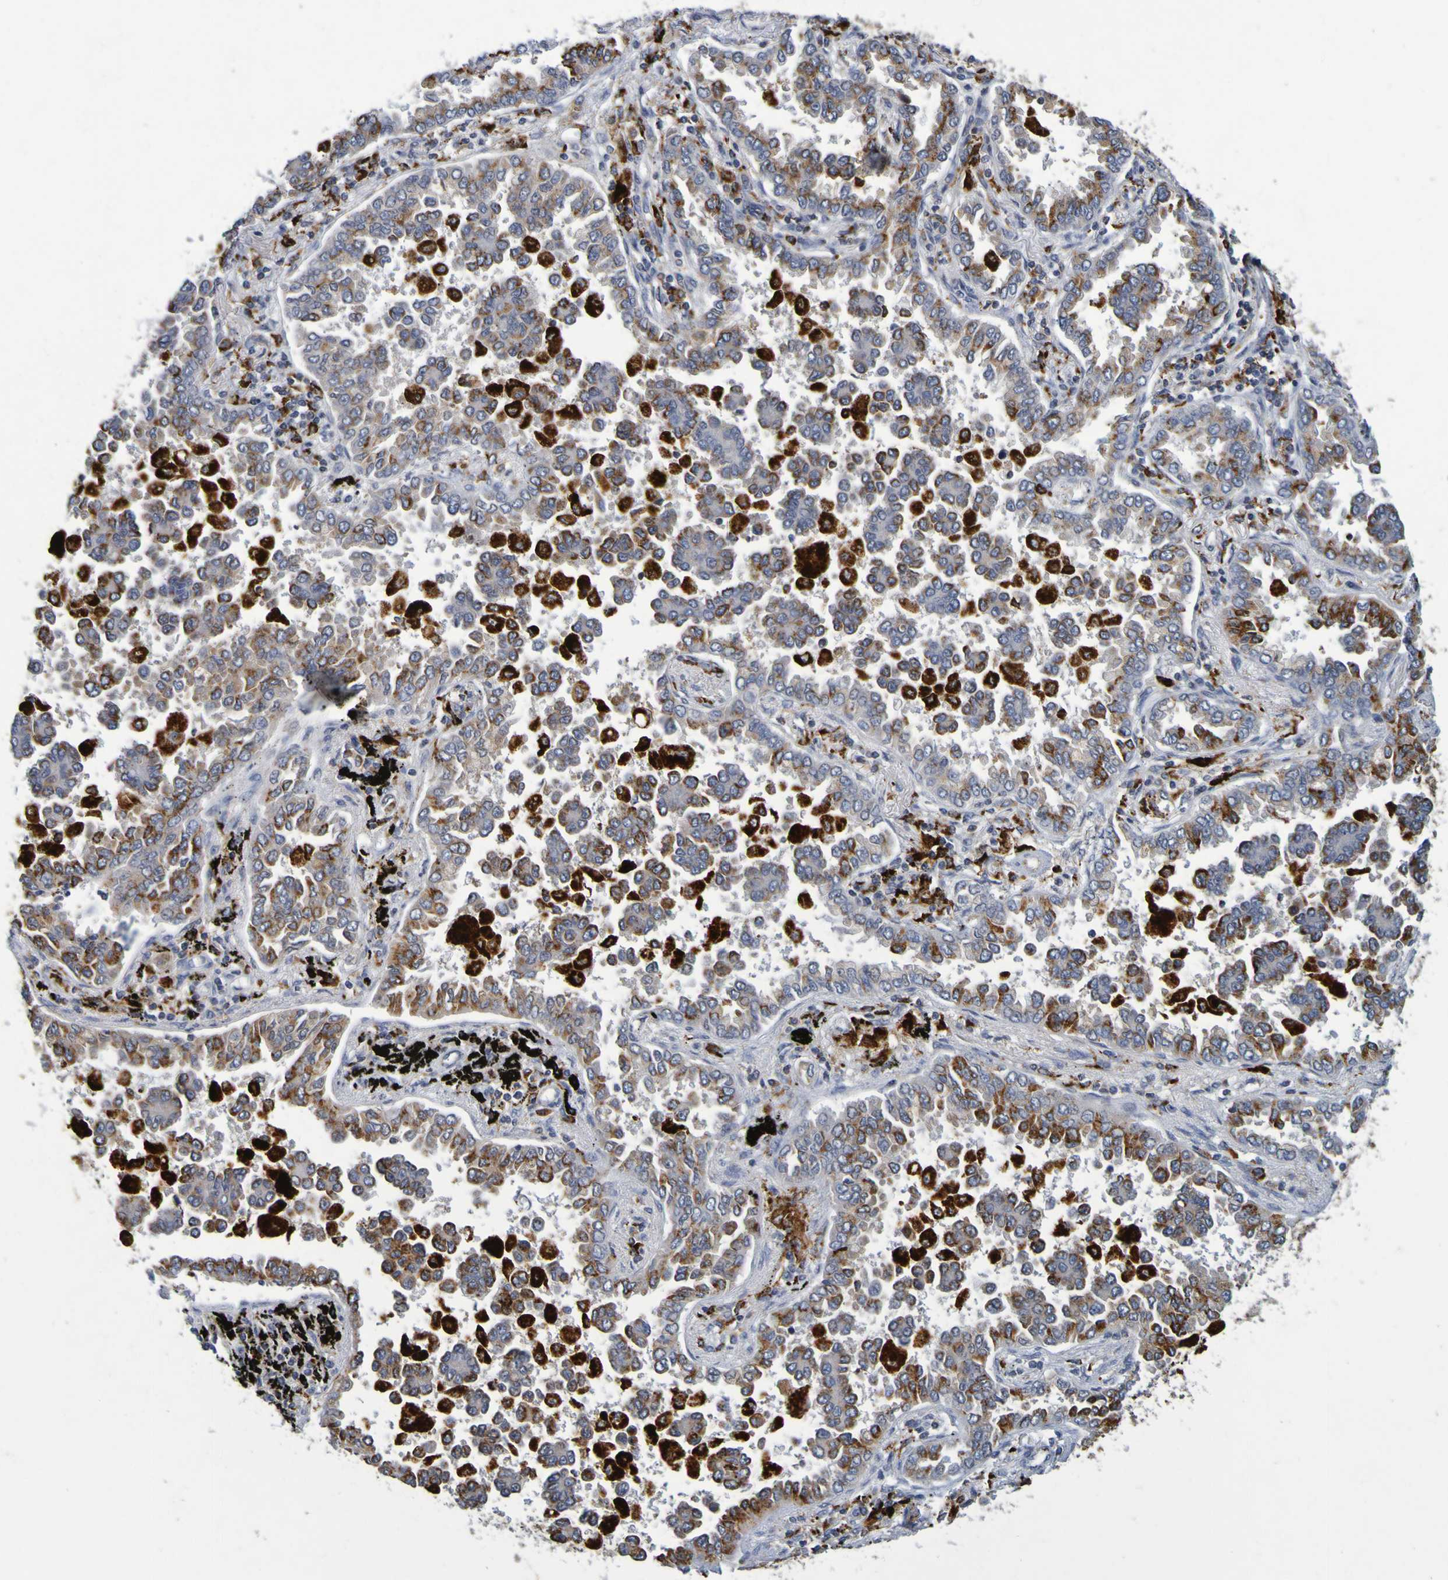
{"staining": {"intensity": "moderate", "quantity": "25%-75%", "location": "cytoplasmic/membranous"}, "tissue": "lung cancer", "cell_type": "Tumor cells", "image_type": "cancer", "snomed": [{"axis": "morphology", "description": "Normal tissue, NOS"}, {"axis": "morphology", "description": "Adenocarcinoma, NOS"}, {"axis": "topography", "description": "Lung"}], "caption": "Human lung cancer (adenocarcinoma) stained with a protein marker shows moderate staining in tumor cells.", "gene": "TPH1", "patient": {"sex": "male", "age": 59}}